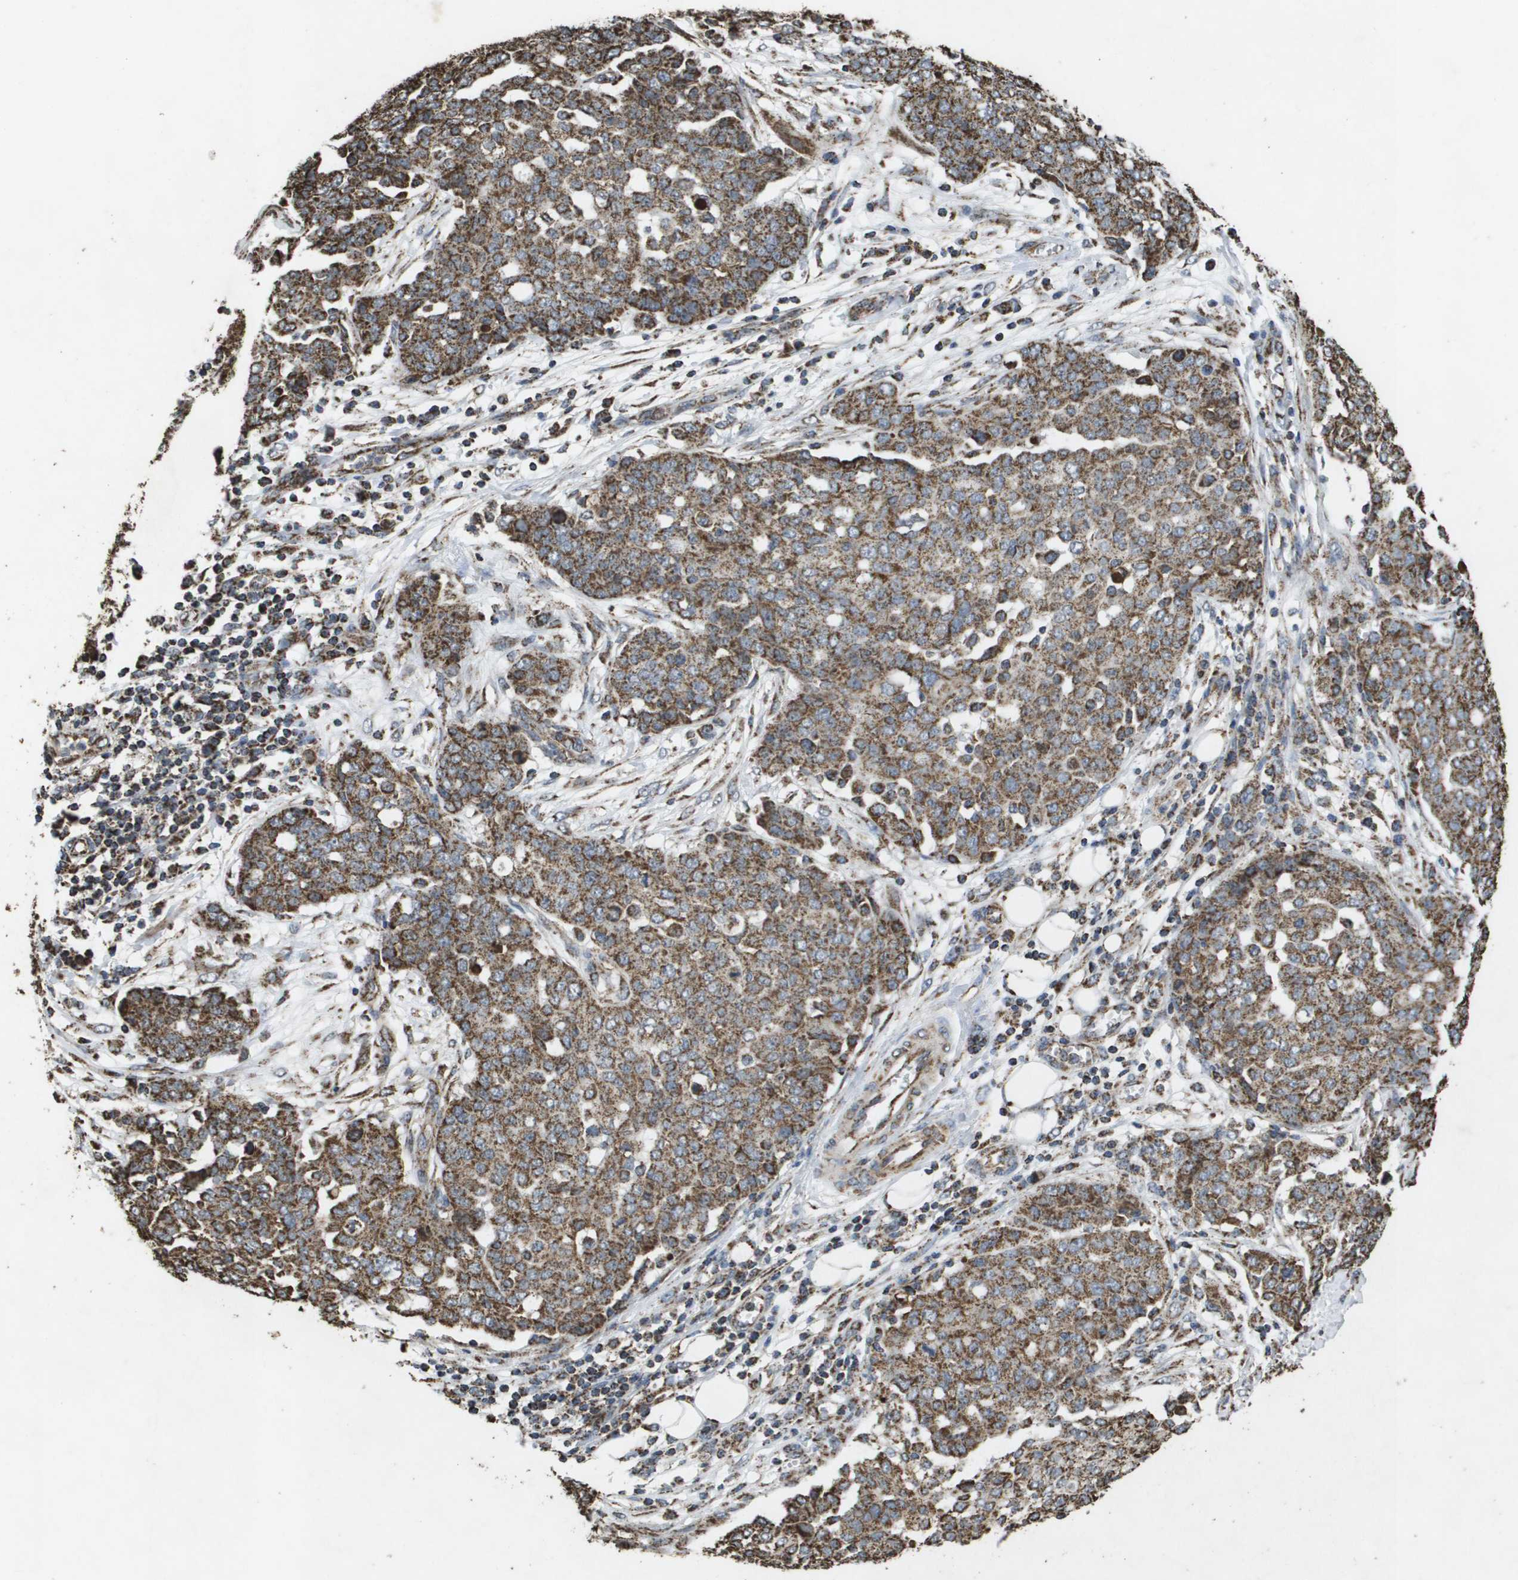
{"staining": {"intensity": "moderate", "quantity": ">75%", "location": "cytoplasmic/membranous"}, "tissue": "ovarian cancer", "cell_type": "Tumor cells", "image_type": "cancer", "snomed": [{"axis": "morphology", "description": "Cystadenocarcinoma, serous, NOS"}, {"axis": "topography", "description": "Soft tissue"}, {"axis": "topography", "description": "Ovary"}], "caption": "Protein staining of ovarian cancer tissue shows moderate cytoplasmic/membranous positivity in about >75% of tumor cells.", "gene": "HSPE1", "patient": {"sex": "female", "age": 57}}